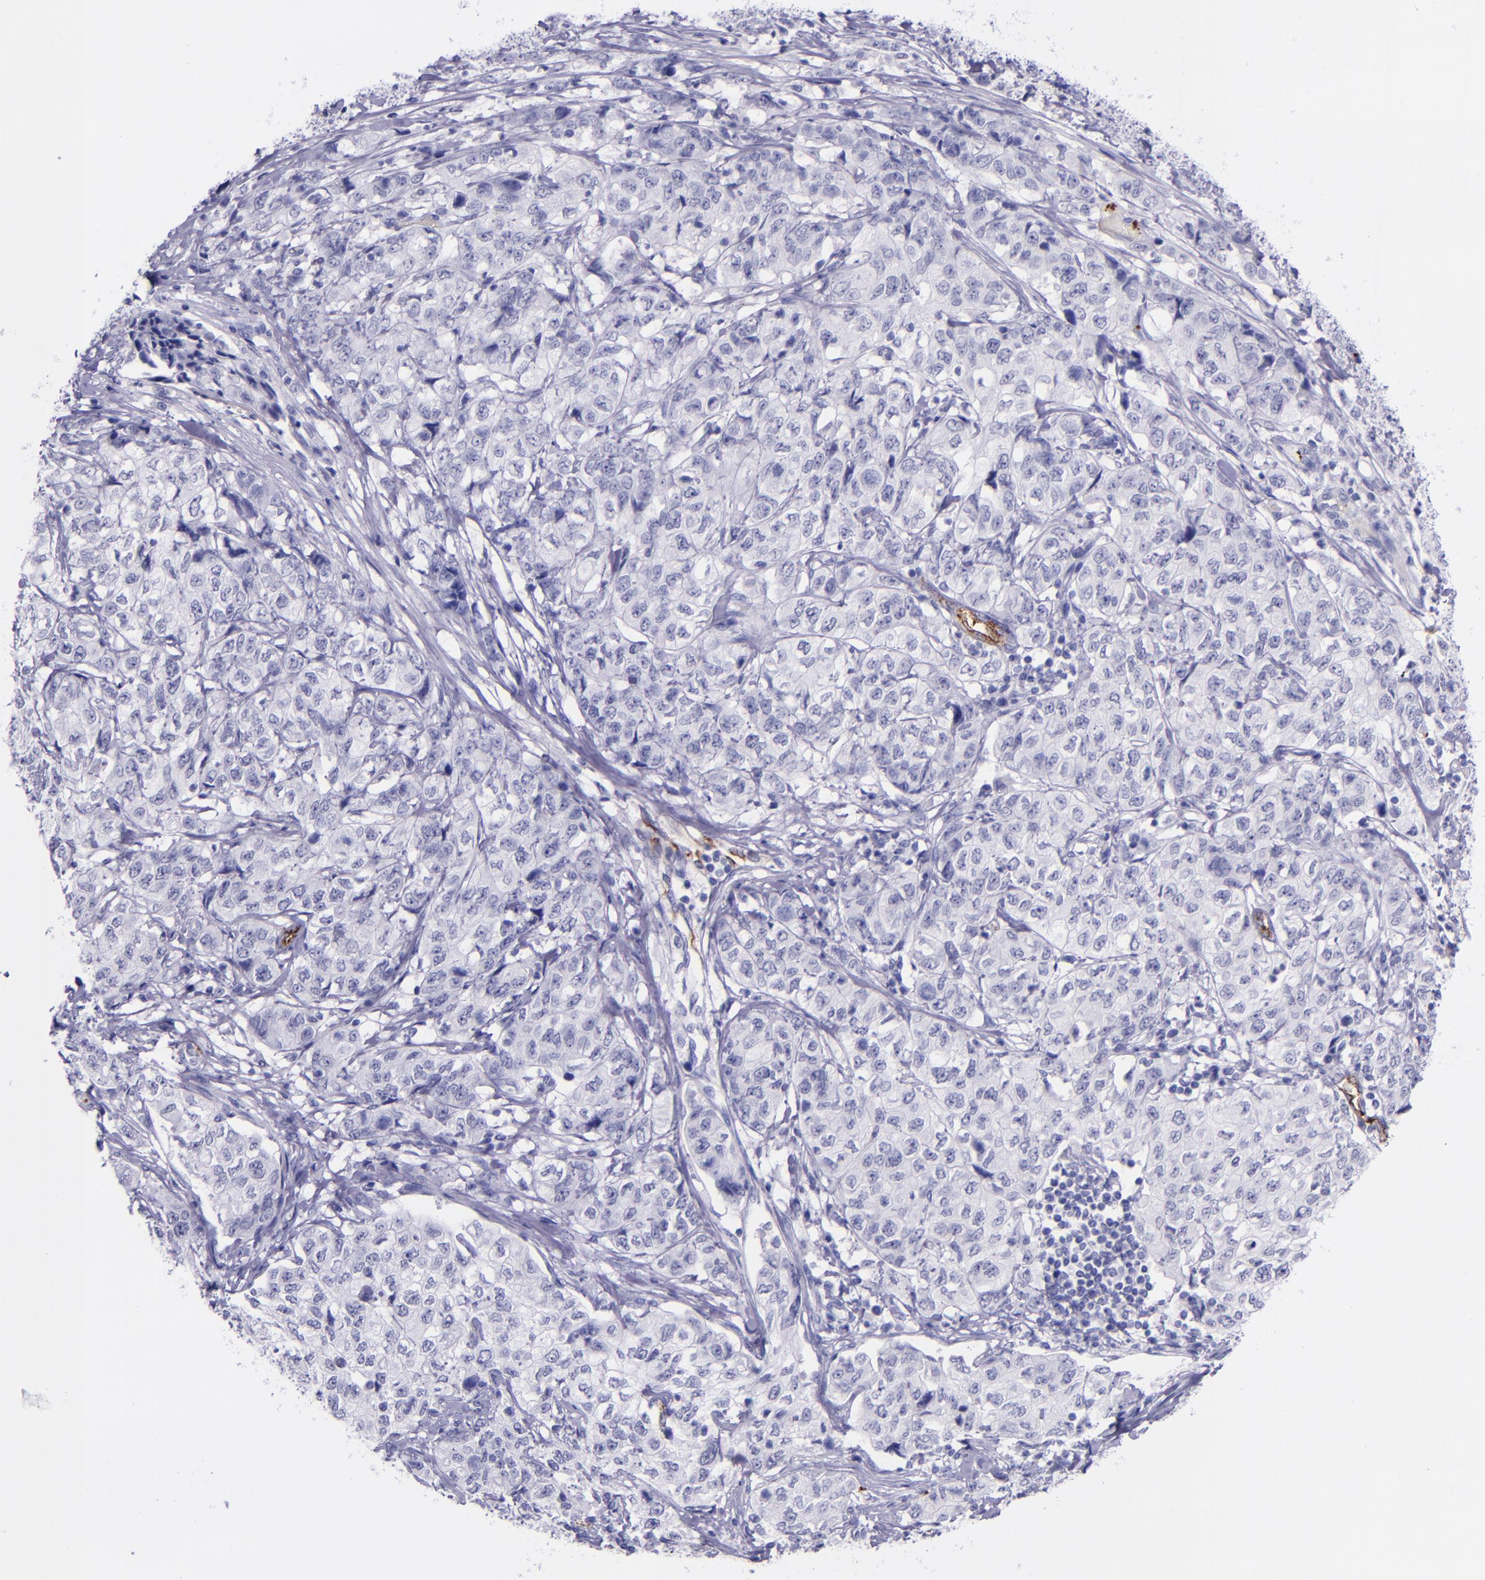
{"staining": {"intensity": "negative", "quantity": "none", "location": "none"}, "tissue": "stomach cancer", "cell_type": "Tumor cells", "image_type": "cancer", "snomed": [{"axis": "morphology", "description": "Adenocarcinoma, NOS"}, {"axis": "topography", "description": "Stomach"}], "caption": "Immunohistochemistry (IHC) of human adenocarcinoma (stomach) shows no expression in tumor cells.", "gene": "SELE", "patient": {"sex": "male", "age": 48}}